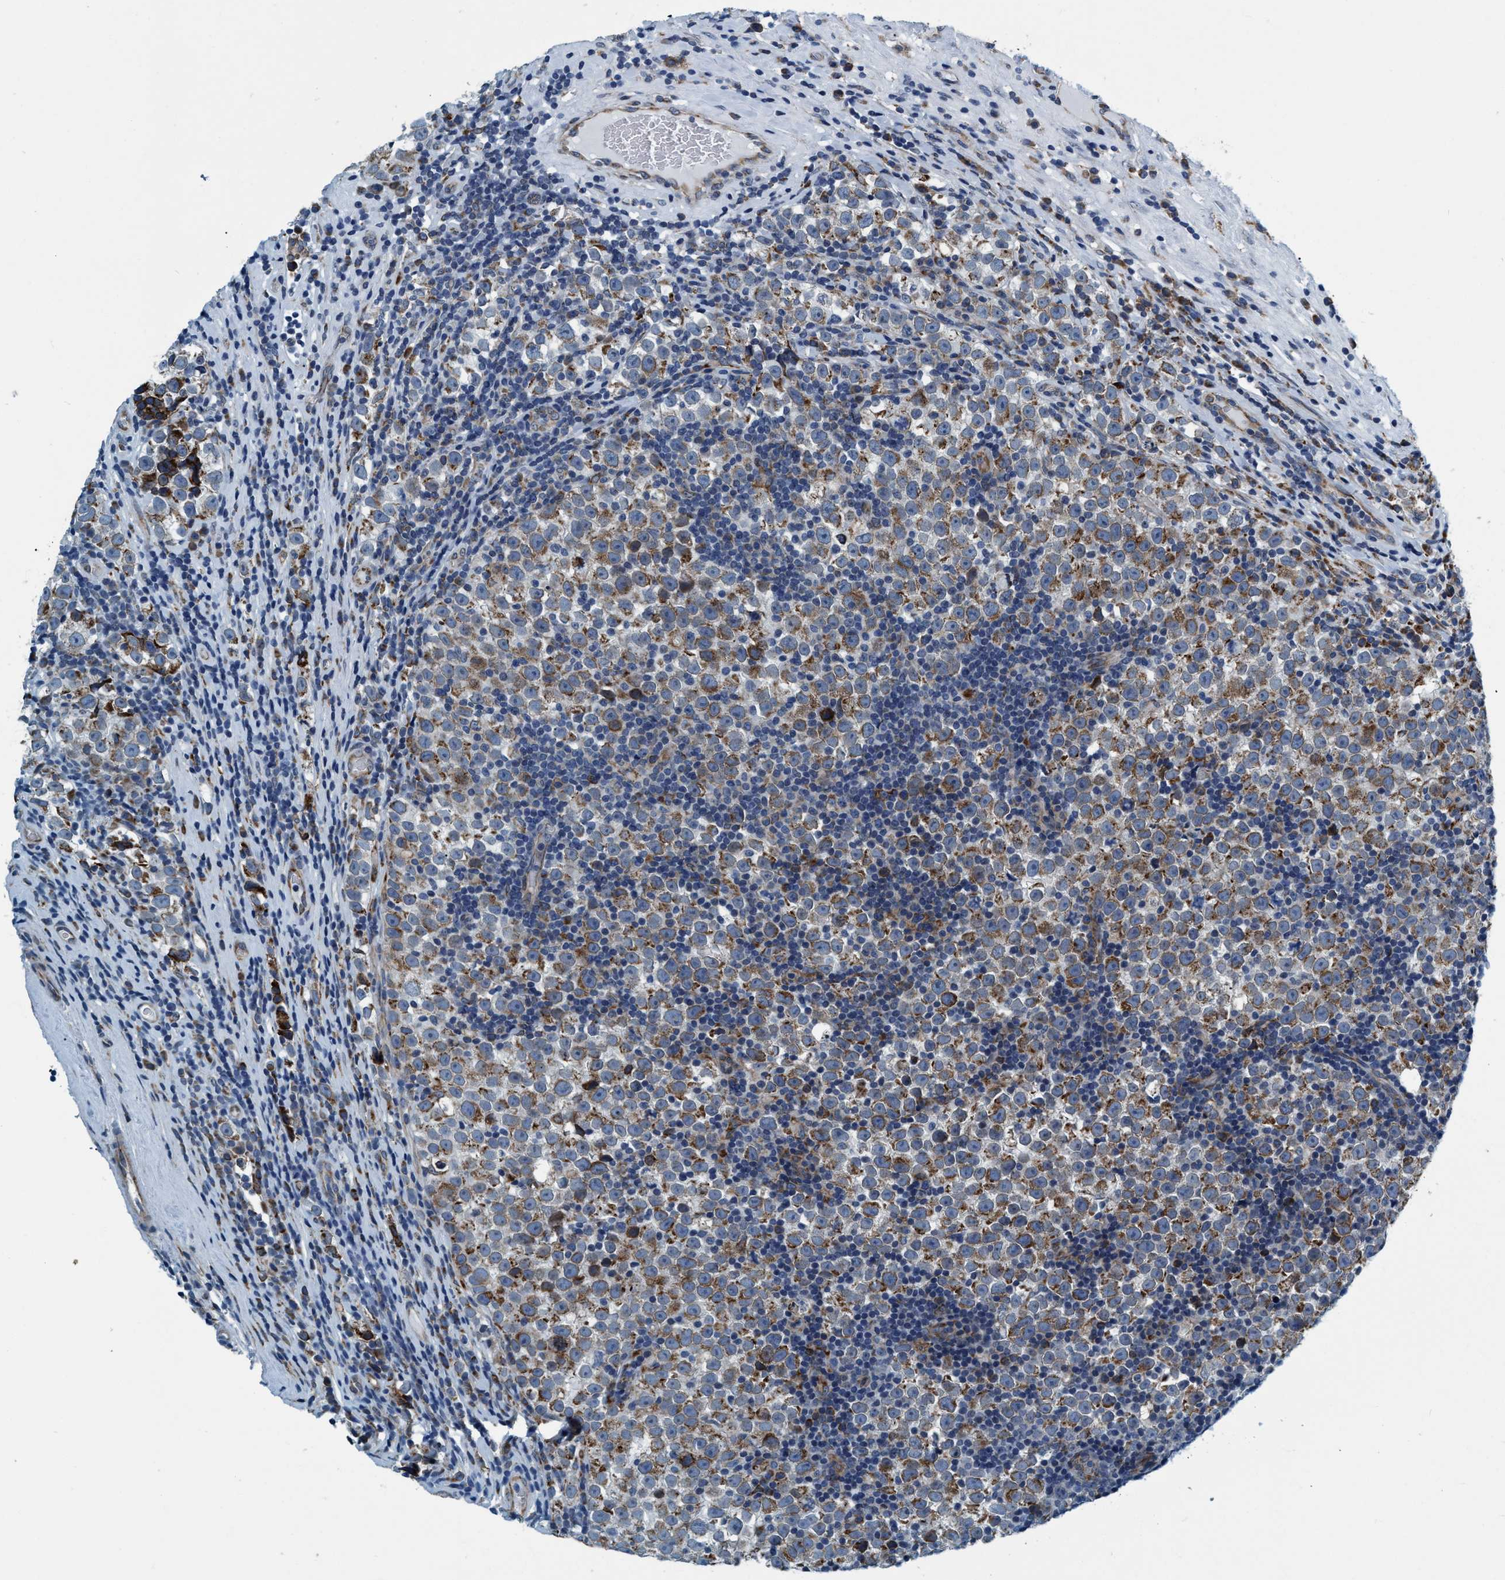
{"staining": {"intensity": "moderate", "quantity": ">75%", "location": "cytoplasmic/membranous"}, "tissue": "testis cancer", "cell_type": "Tumor cells", "image_type": "cancer", "snomed": [{"axis": "morphology", "description": "Normal tissue, NOS"}, {"axis": "morphology", "description": "Seminoma, NOS"}, {"axis": "topography", "description": "Testis"}], "caption": "There is medium levels of moderate cytoplasmic/membranous staining in tumor cells of testis cancer, as demonstrated by immunohistochemical staining (brown color).", "gene": "ARMC9", "patient": {"sex": "male", "age": 43}}